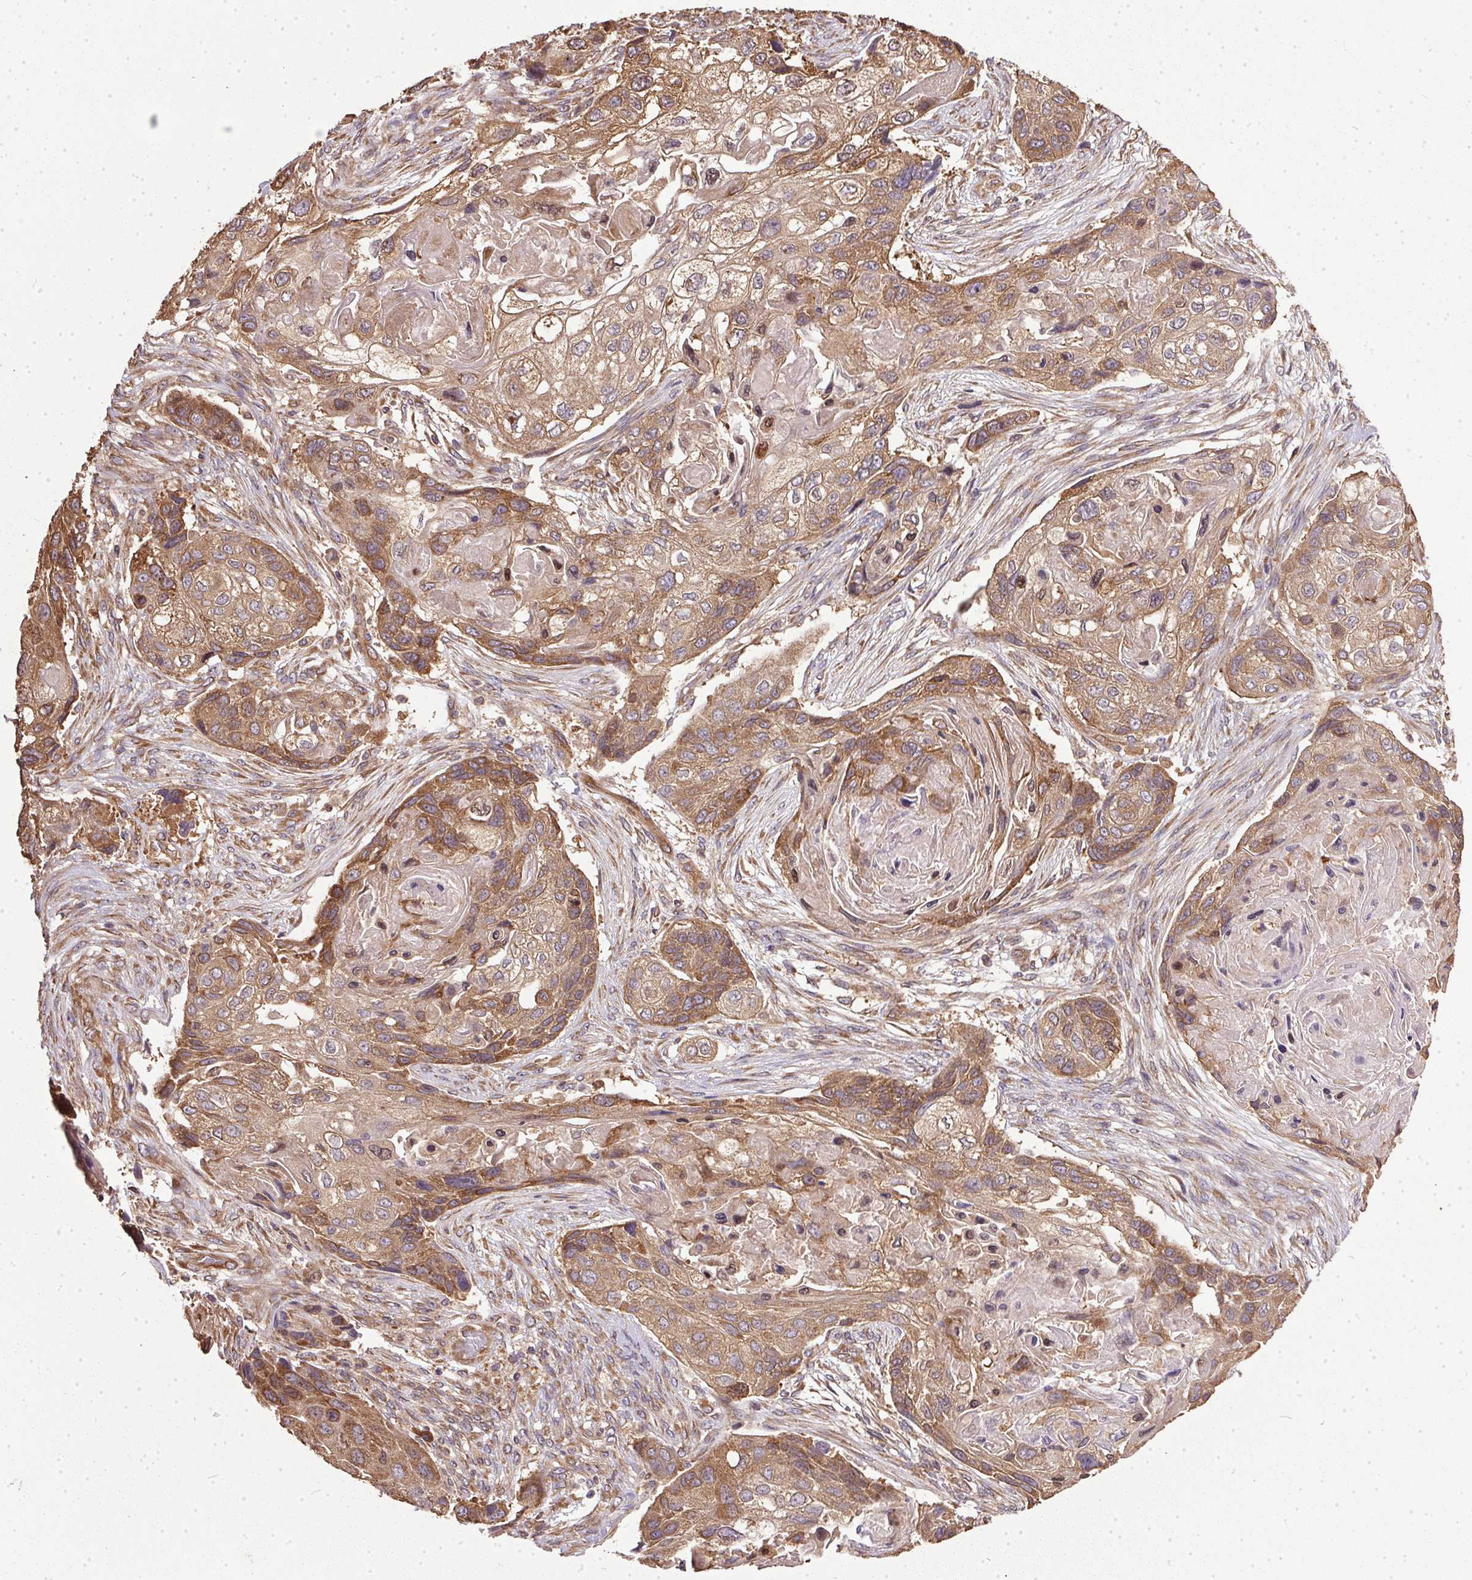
{"staining": {"intensity": "moderate", "quantity": ">75%", "location": "cytoplasmic/membranous"}, "tissue": "lung cancer", "cell_type": "Tumor cells", "image_type": "cancer", "snomed": [{"axis": "morphology", "description": "Squamous cell carcinoma, NOS"}, {"axis": "topography", "description": "Lung"}], "caption": "A brown stain labels moderate cytoplasmic/membranous expression of a protein in human lung squamous cell carcinoma tumor cells.", "gene": "EIF2S1", "patient": {"sex": "male", "age": 69}}